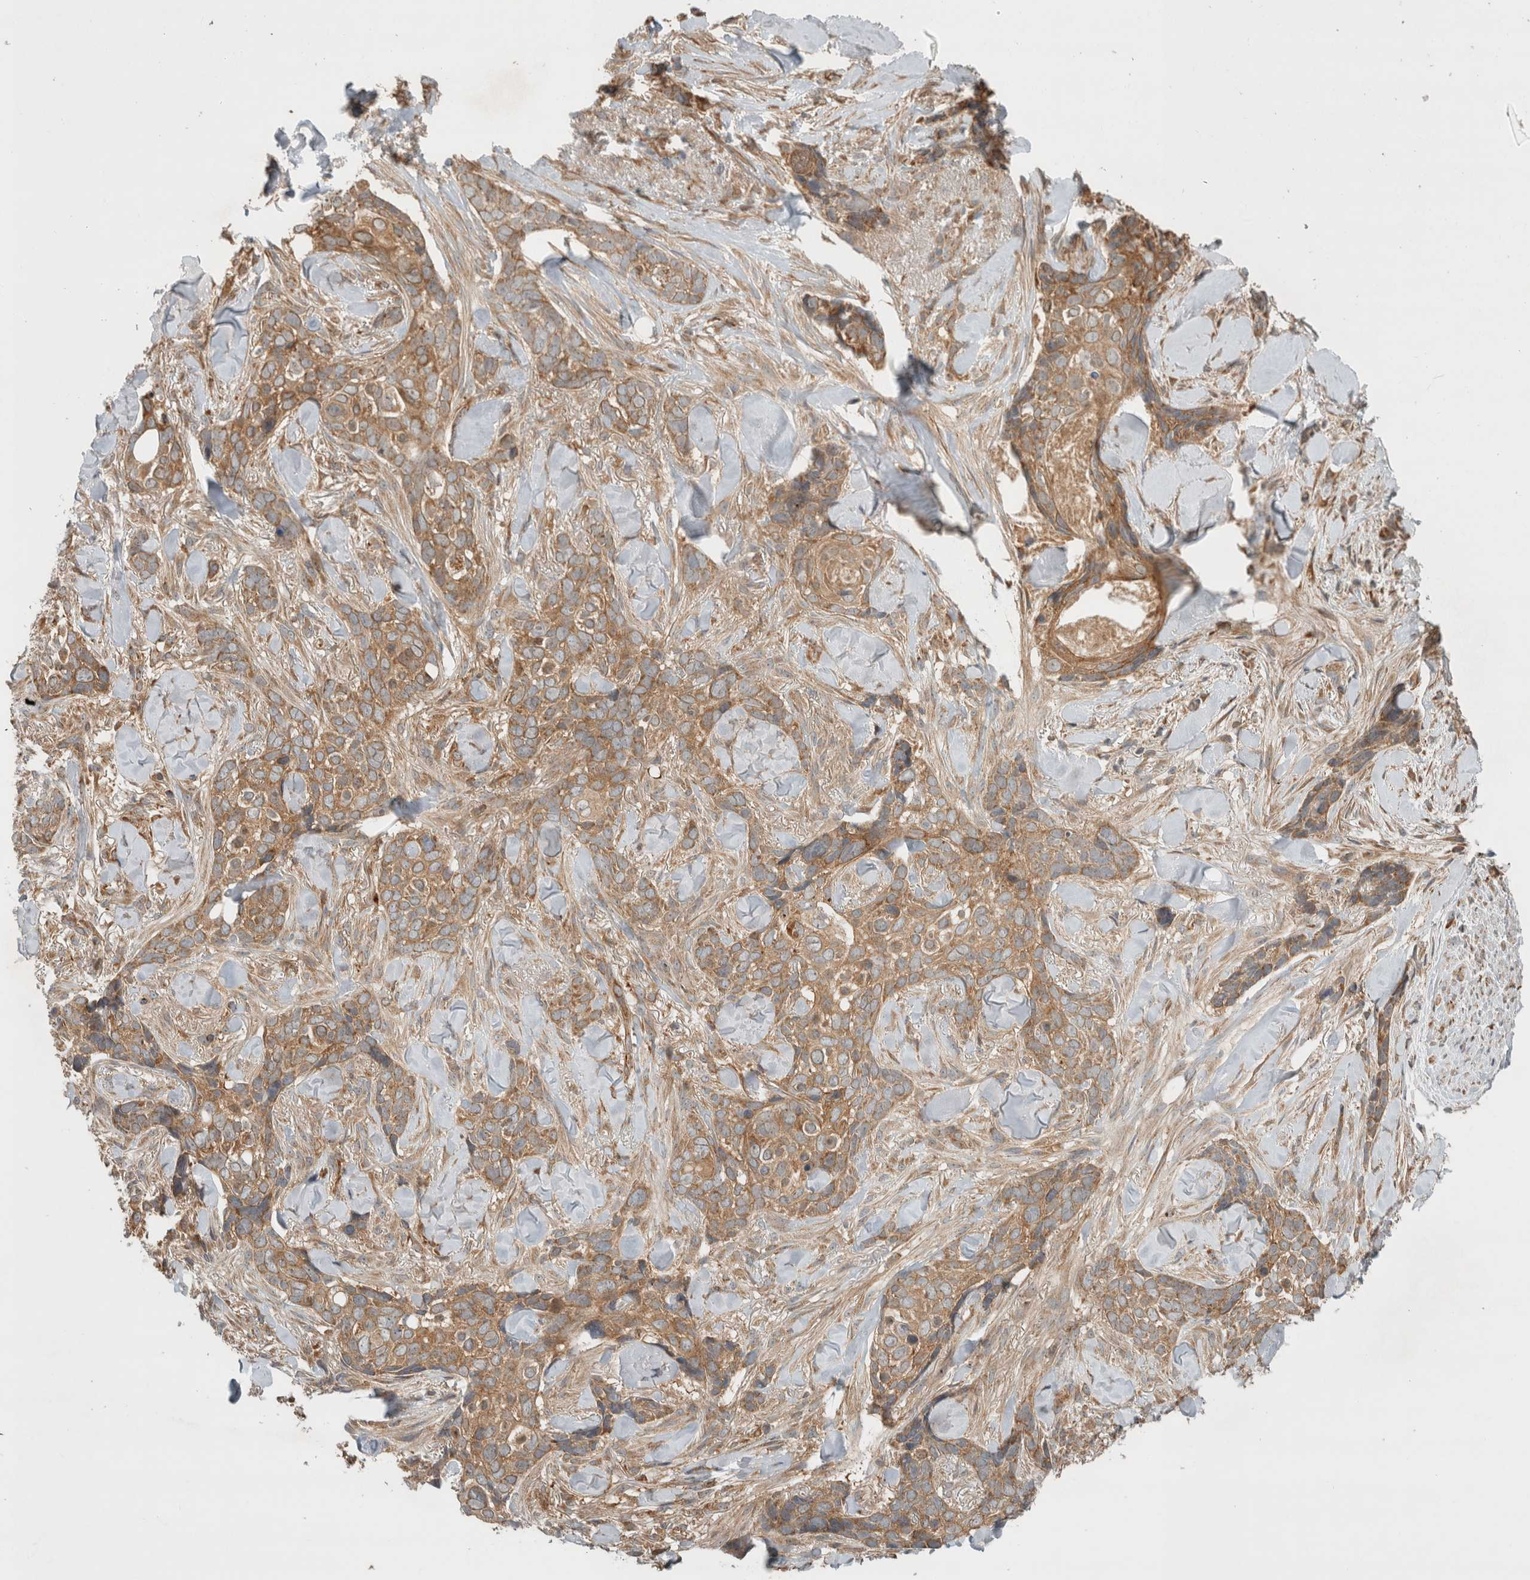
{"staining": {"intensity": "moderate", "quantity": ">75%", "location": "cytoplasmic/membranous"}, "tissue": "skin cancer", "cell_type": "Tumor cells", "image_type": "cancer", "snomed": [{"axis": "morphology", "description": "Basal cell carcinoma"}, {"axis": "topography", "description": "Skin"}], "caption": "A brown stain shows moderate cytoplasmic/membranous staining of a protein in human skin cancer tumor cells.", "gene": "TUBD1", "patient": {"sex": "female", "age": 82}}